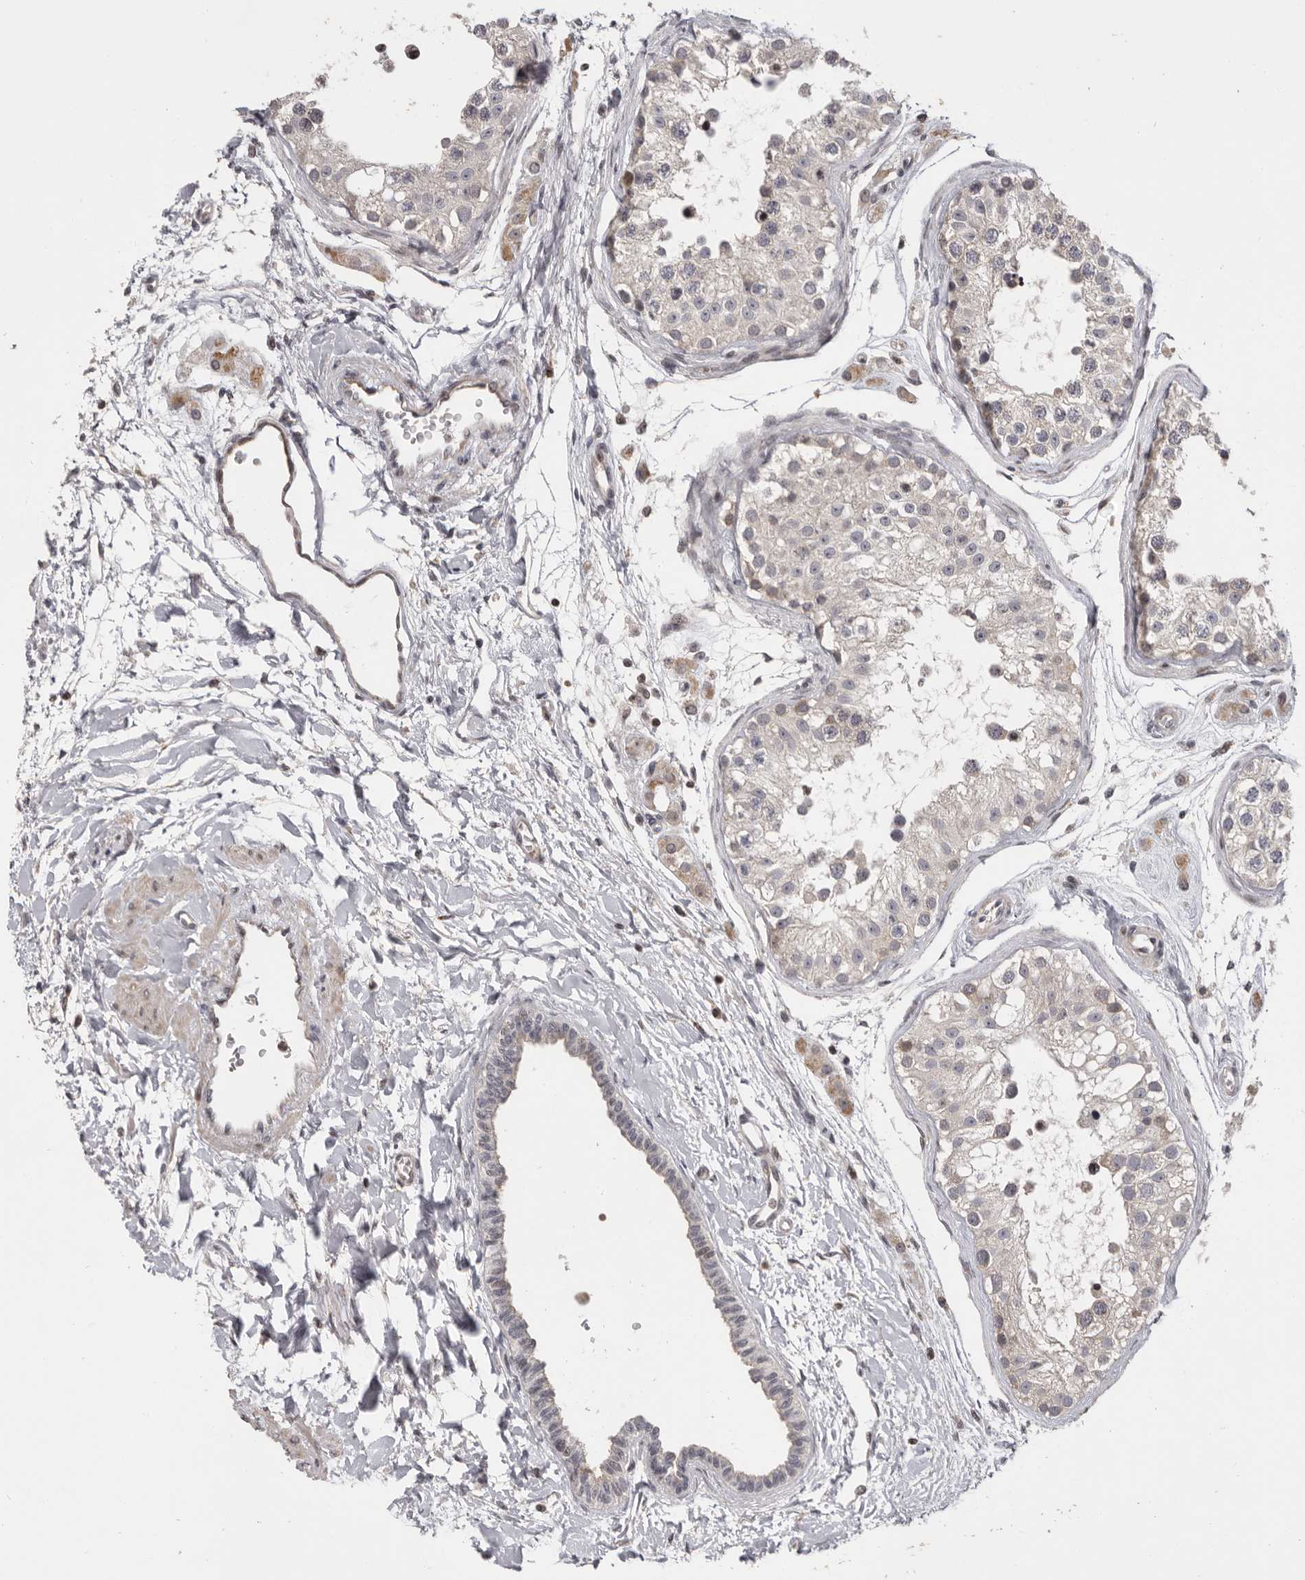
{"staining": {"intensity": "weak", "quantity": "25%-75%", "location": "cytoplasmic/membranous"}, "tissue": "testis", "cell_type": "Cells in seminiferous ducts", "image_type": "normal", "snomed": [{"axis": "morphology", "description": "Normal tissue, NOS"}, {"axis": "morphology", "description": "Adenocarcinoma, metastatic, NOS"}, {"axis": "topography", "description": "Testis"}], "caption": "Protein expression analysis of unremarkable human testis reveals weak cytoplasmic/membranous staining in approximately 25%-75% of cells in seminiferous ducts.", "gene": "AZIN1", "patient": {"sex": "male", "age": 26}}